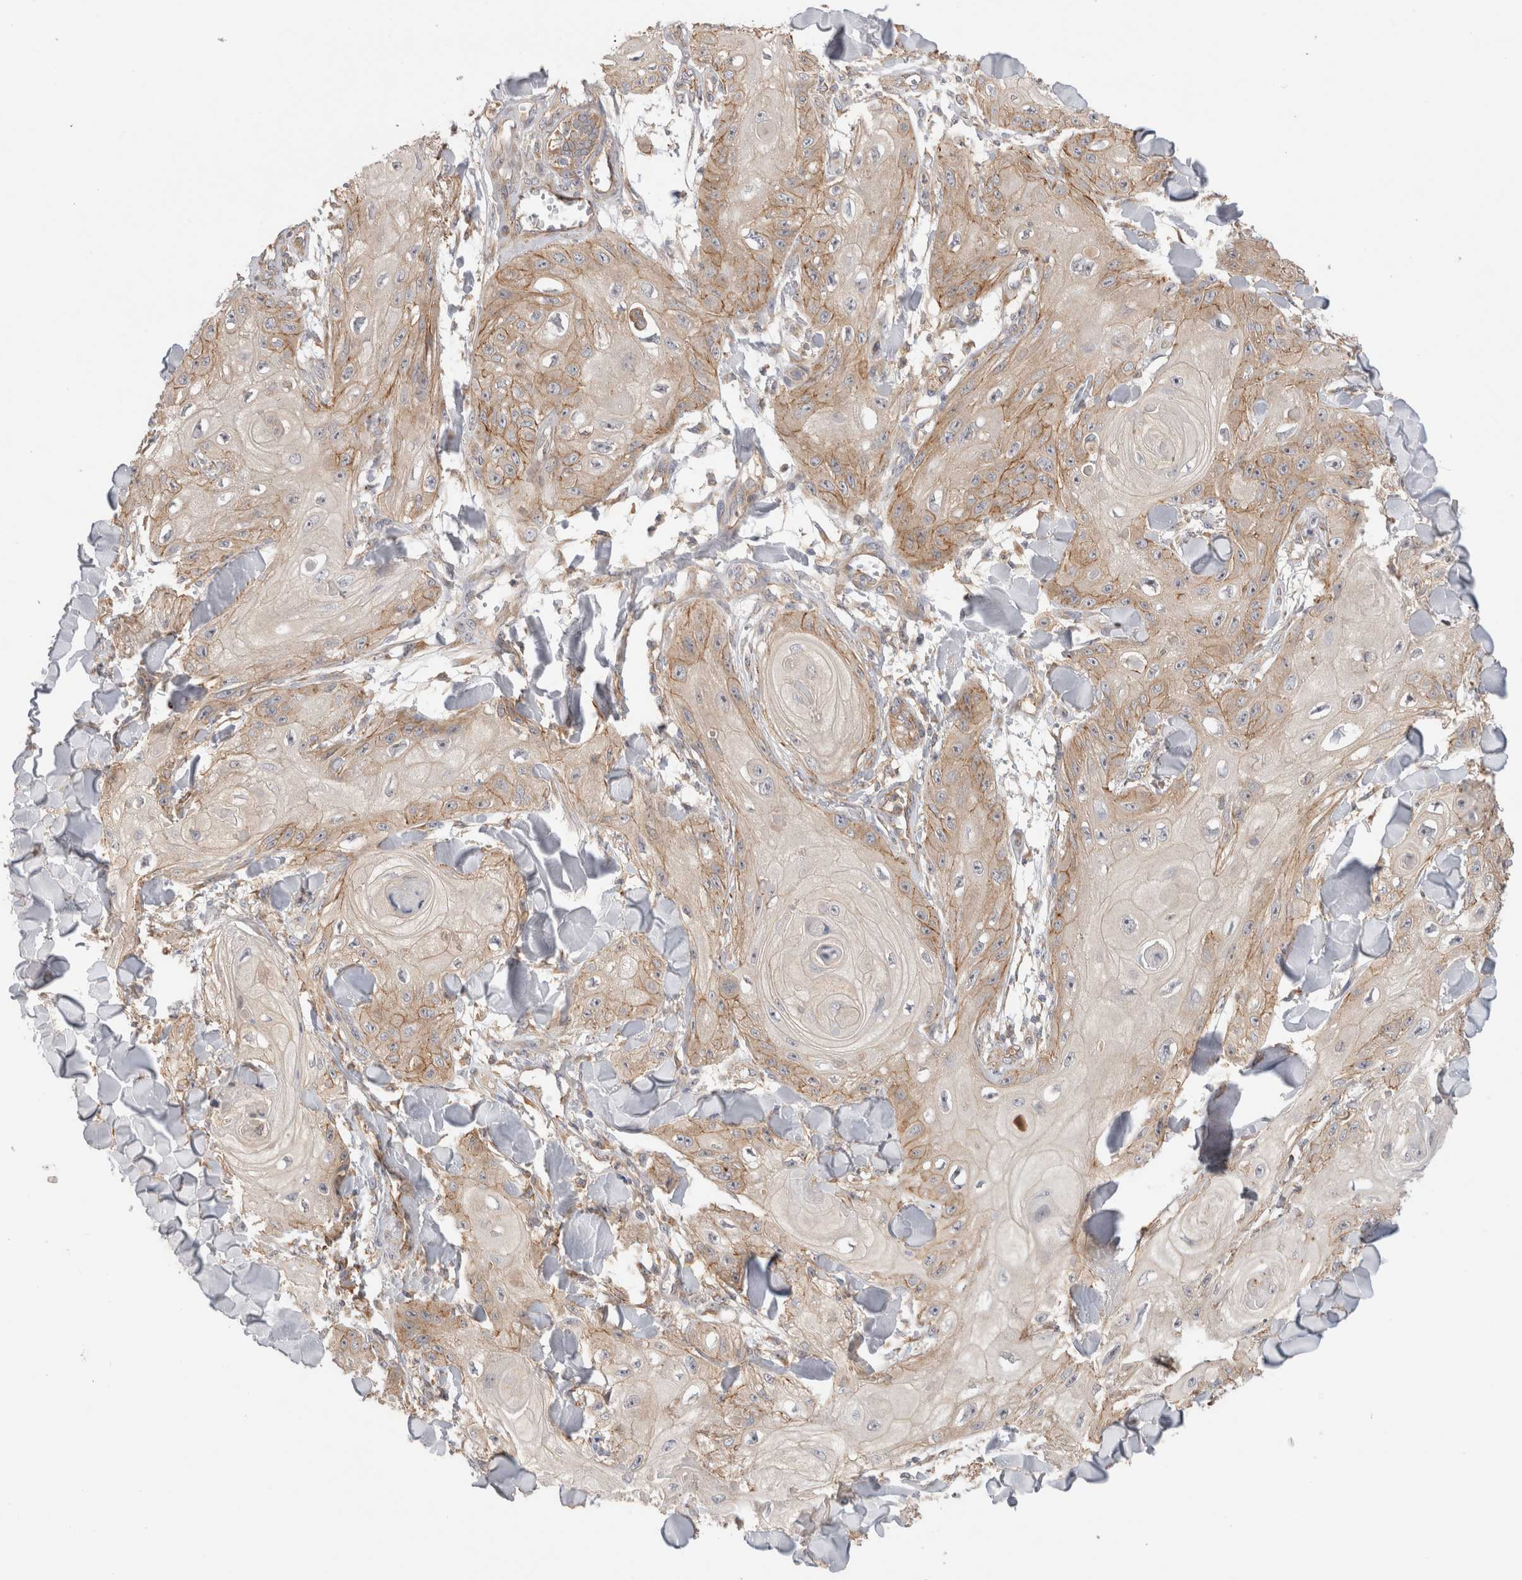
{"staining": {"intensity": "moderate", "quantity": "<25%", "location": "cytoplasmic/membranous"}, "tissue": "skin cancer", "cell_type": "Tumor cells", "image_type": "cancer", "snomed": [{"axis": "morphology", "description": "Squamous cell carcinoma, NOS"}, {"axis": "topography", "description": "Skin"}], "caption": "Immunohistochemistry histopathology image of neoplastic tissue: skin squamous cell carcinoma stained using IHC exhibits low levels of moderate protein expression localized specifically in the cytoplasmic/membranous of tumor cells, appearing as a cytoplasmic/membranous brown color.", "gene": "SGK3", "patient": {"sex": "male", "age": 74}}